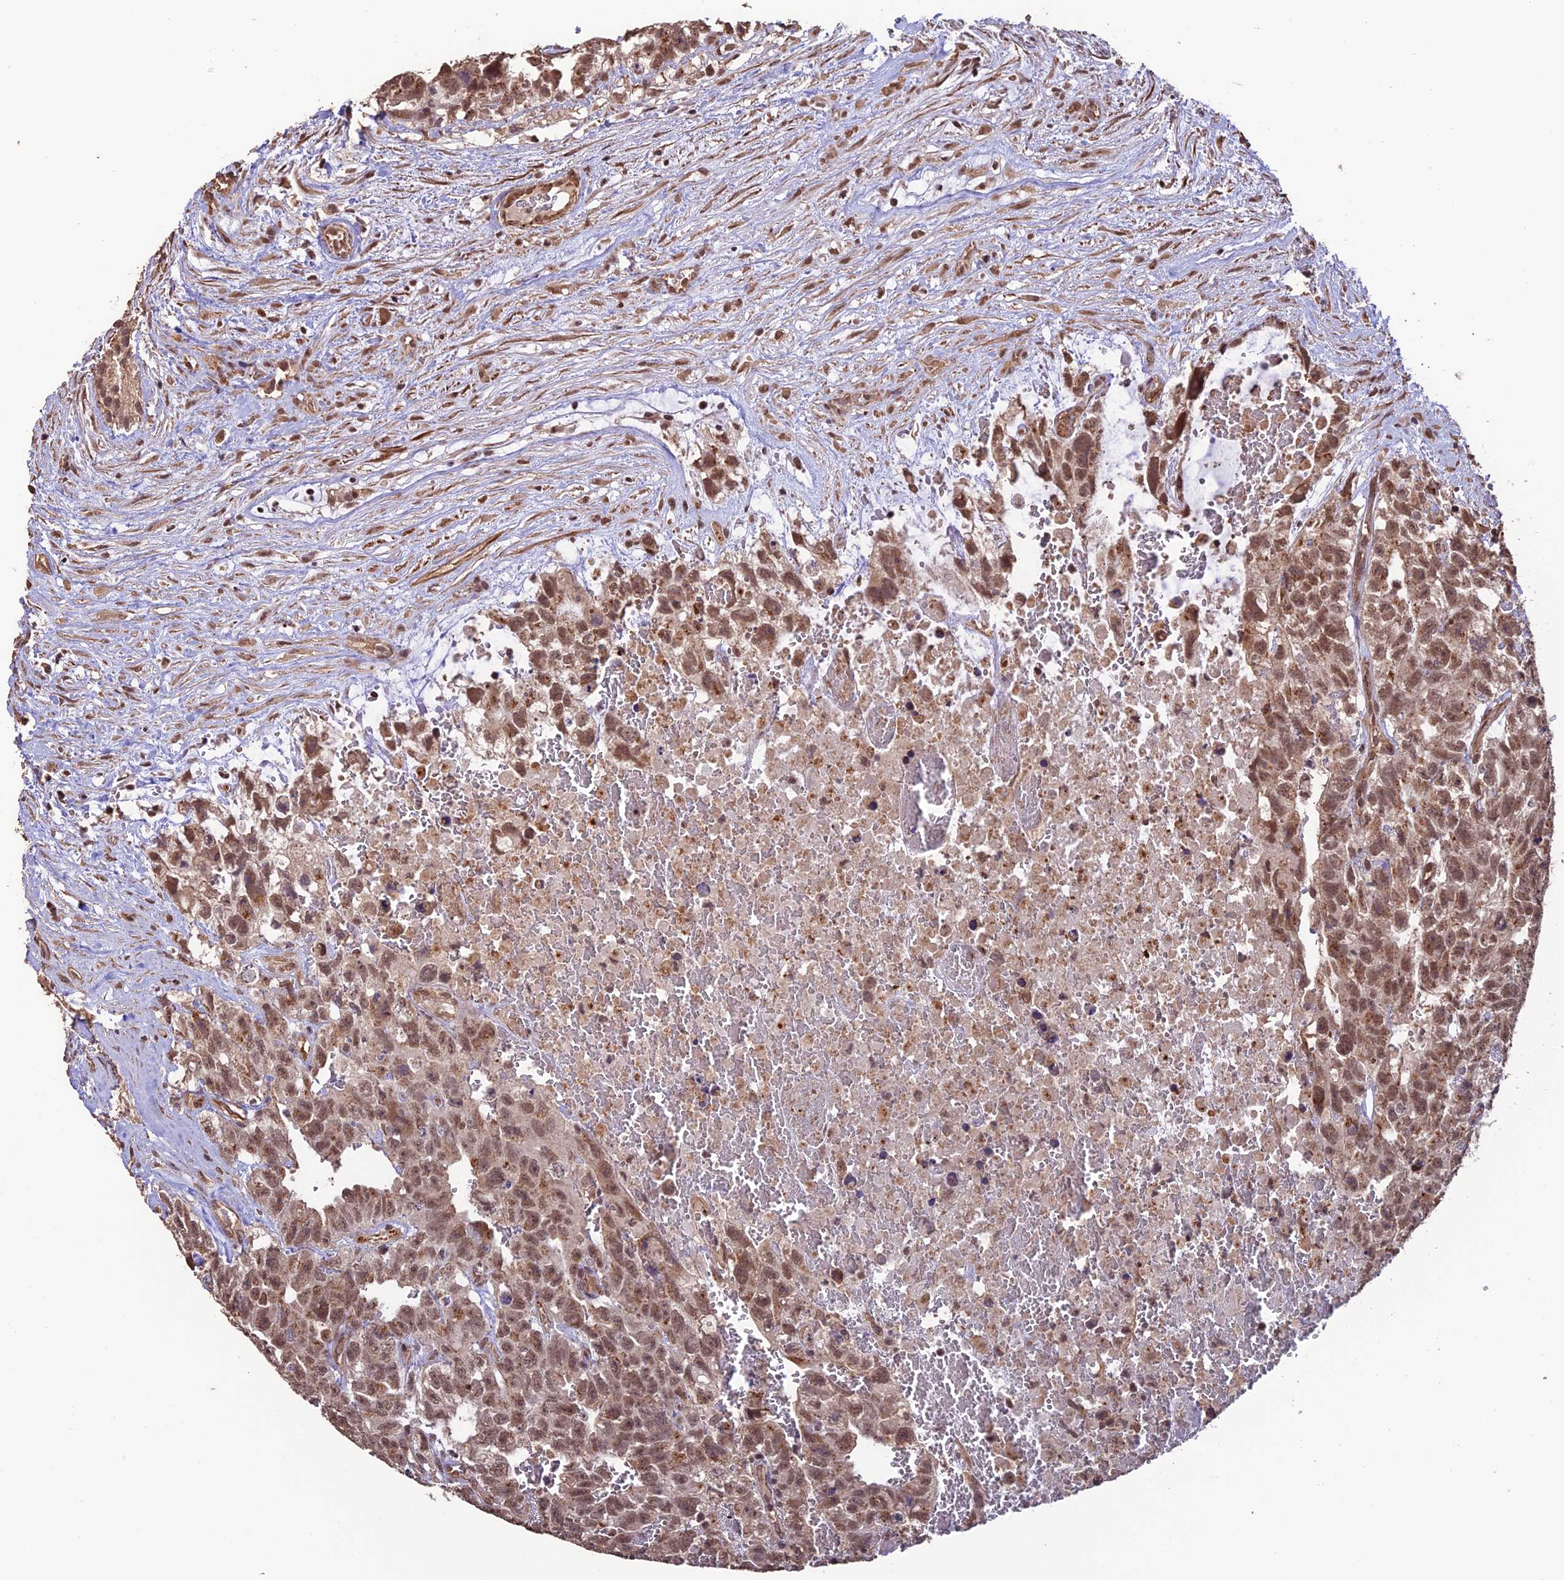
{"staining": {"intensity": "moderate", "quantity": ">75%", "location": "nuclear"}, "tissue": "testis cancer", "cell_type": "Tumor cells", "image_type": "cancer", "snomed": [{"axis": "morphology", "description": "Carcinoma, Embryonal, NOS"}, {"axis": "topography", "description": "Testis"}], "caption": "Immunohistochemical staining of human testis cancer (embryonal carcinoma) demonstrates moderate nuclear protein staining in about >75% of tumor cells.", "gene": "CABIN1", "patient": {"sex": "male", "age": 26}}